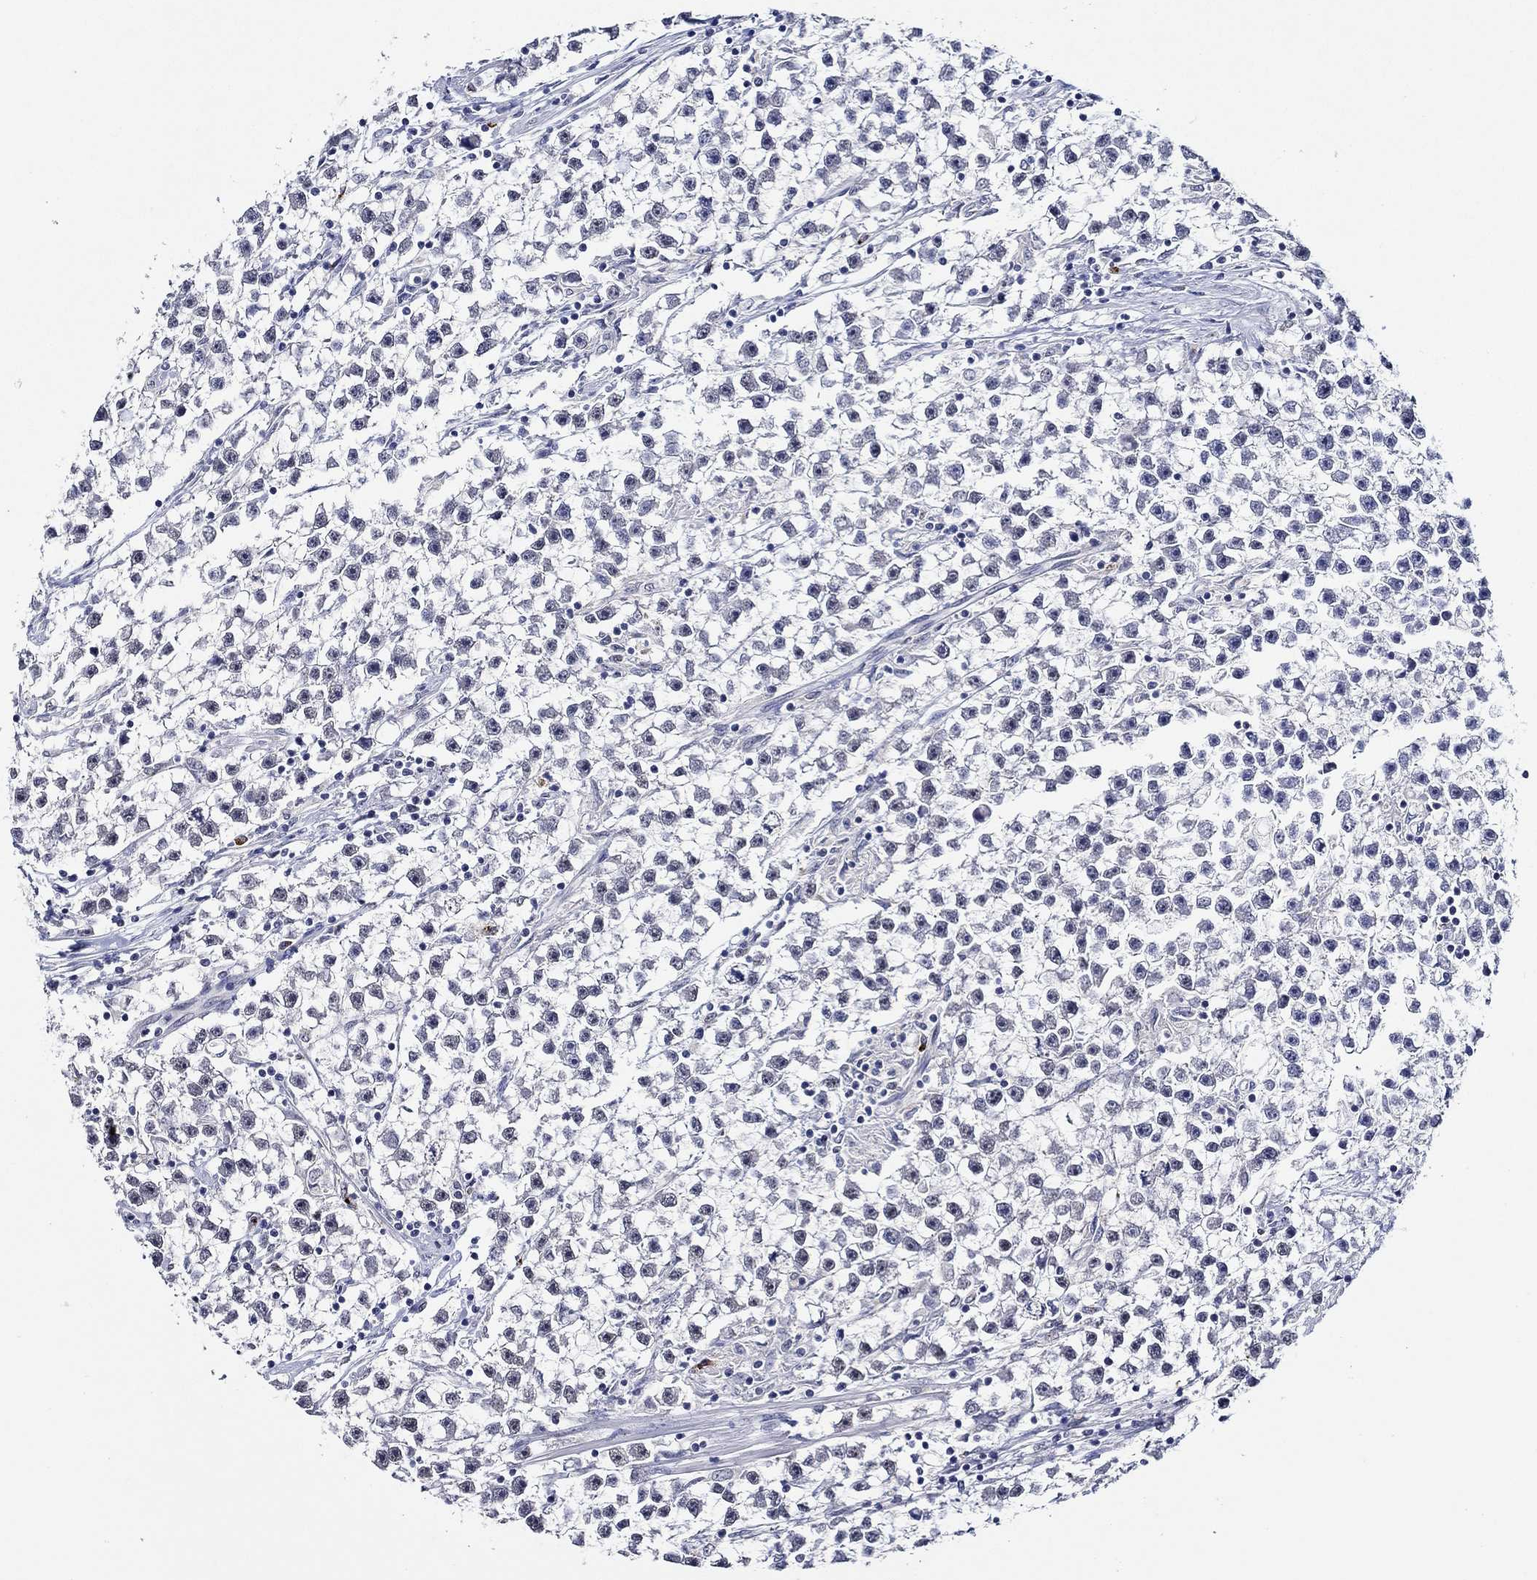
{"staining": {"intensity": "negative", "quantity": "none", "location": "none"}, "tissue": "testis cancer", "cell_type": "Tumor cells", "image_type": "cancer", "snomed": [{"axis": "morphology", "description": "Seminoma, NOS"}, {"axis": "topography", "description": "Testis"}], "caption": "Seminoma (testis) stained for a protein using IHC shows no positivity tumor cells.", "gene": "GATA2", "patient": {"sex": "male", "age": 59}}